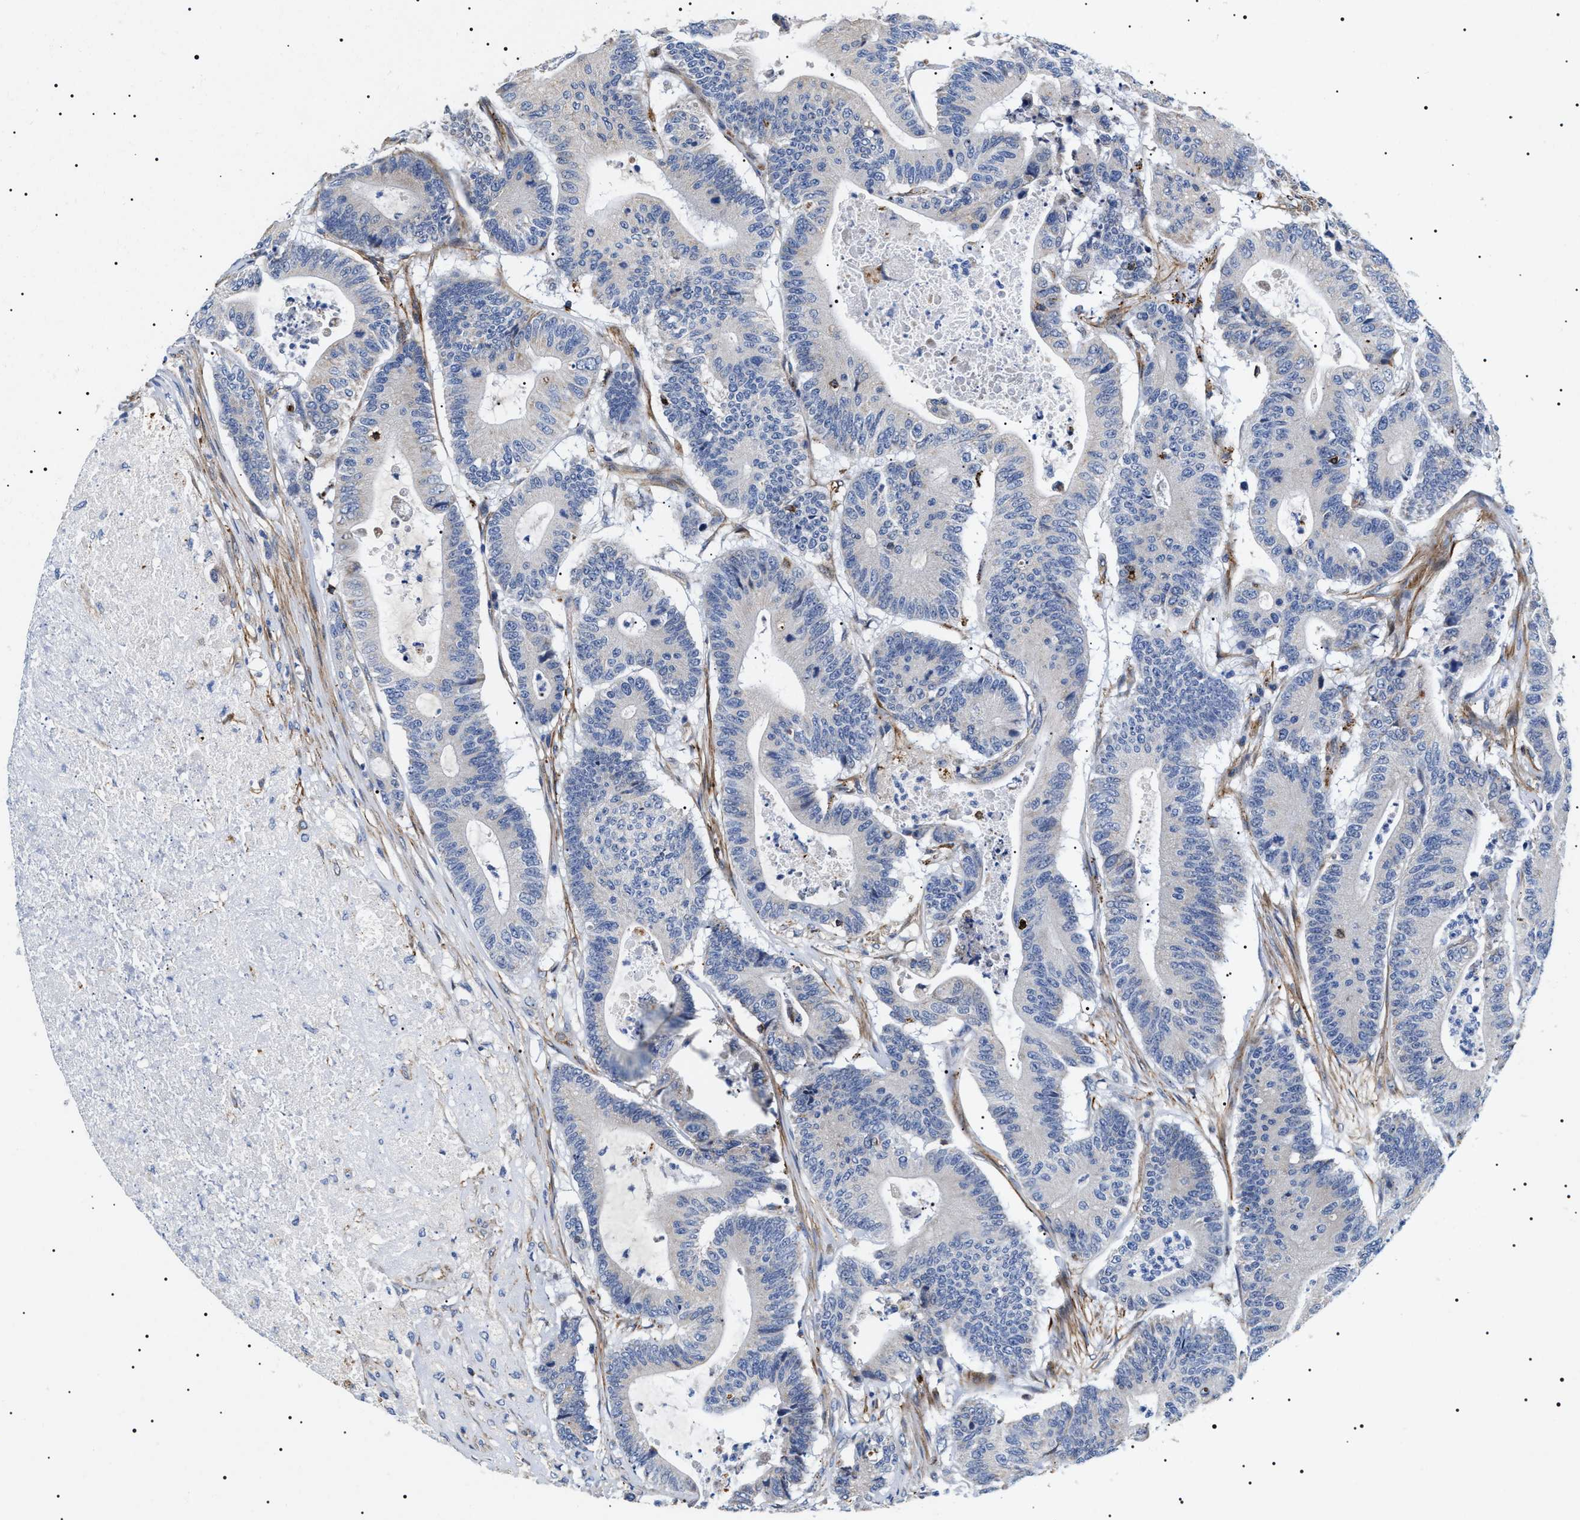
{"staining": {"intensity": "negative", "quantity": "none", "location": "none"}, "tissue": "colorectal cancer", "cell_type": "Tumor cells", "image_type": "cancer", "snomed": [{"axis": "morphology", "description": "Adenocarcinoma, NOS"}, {"axis": "topography", "description": "Colon"}], "caption": "Adenocarcinoma (colorectal) was stained to show a protein in brown. There is no significant positivity in tumor cells. (DAB IHC visualized using brightfield microscopy, high magnification).", "gene": "TMEM222", "patient": {"sex": "female", "age": 84}}